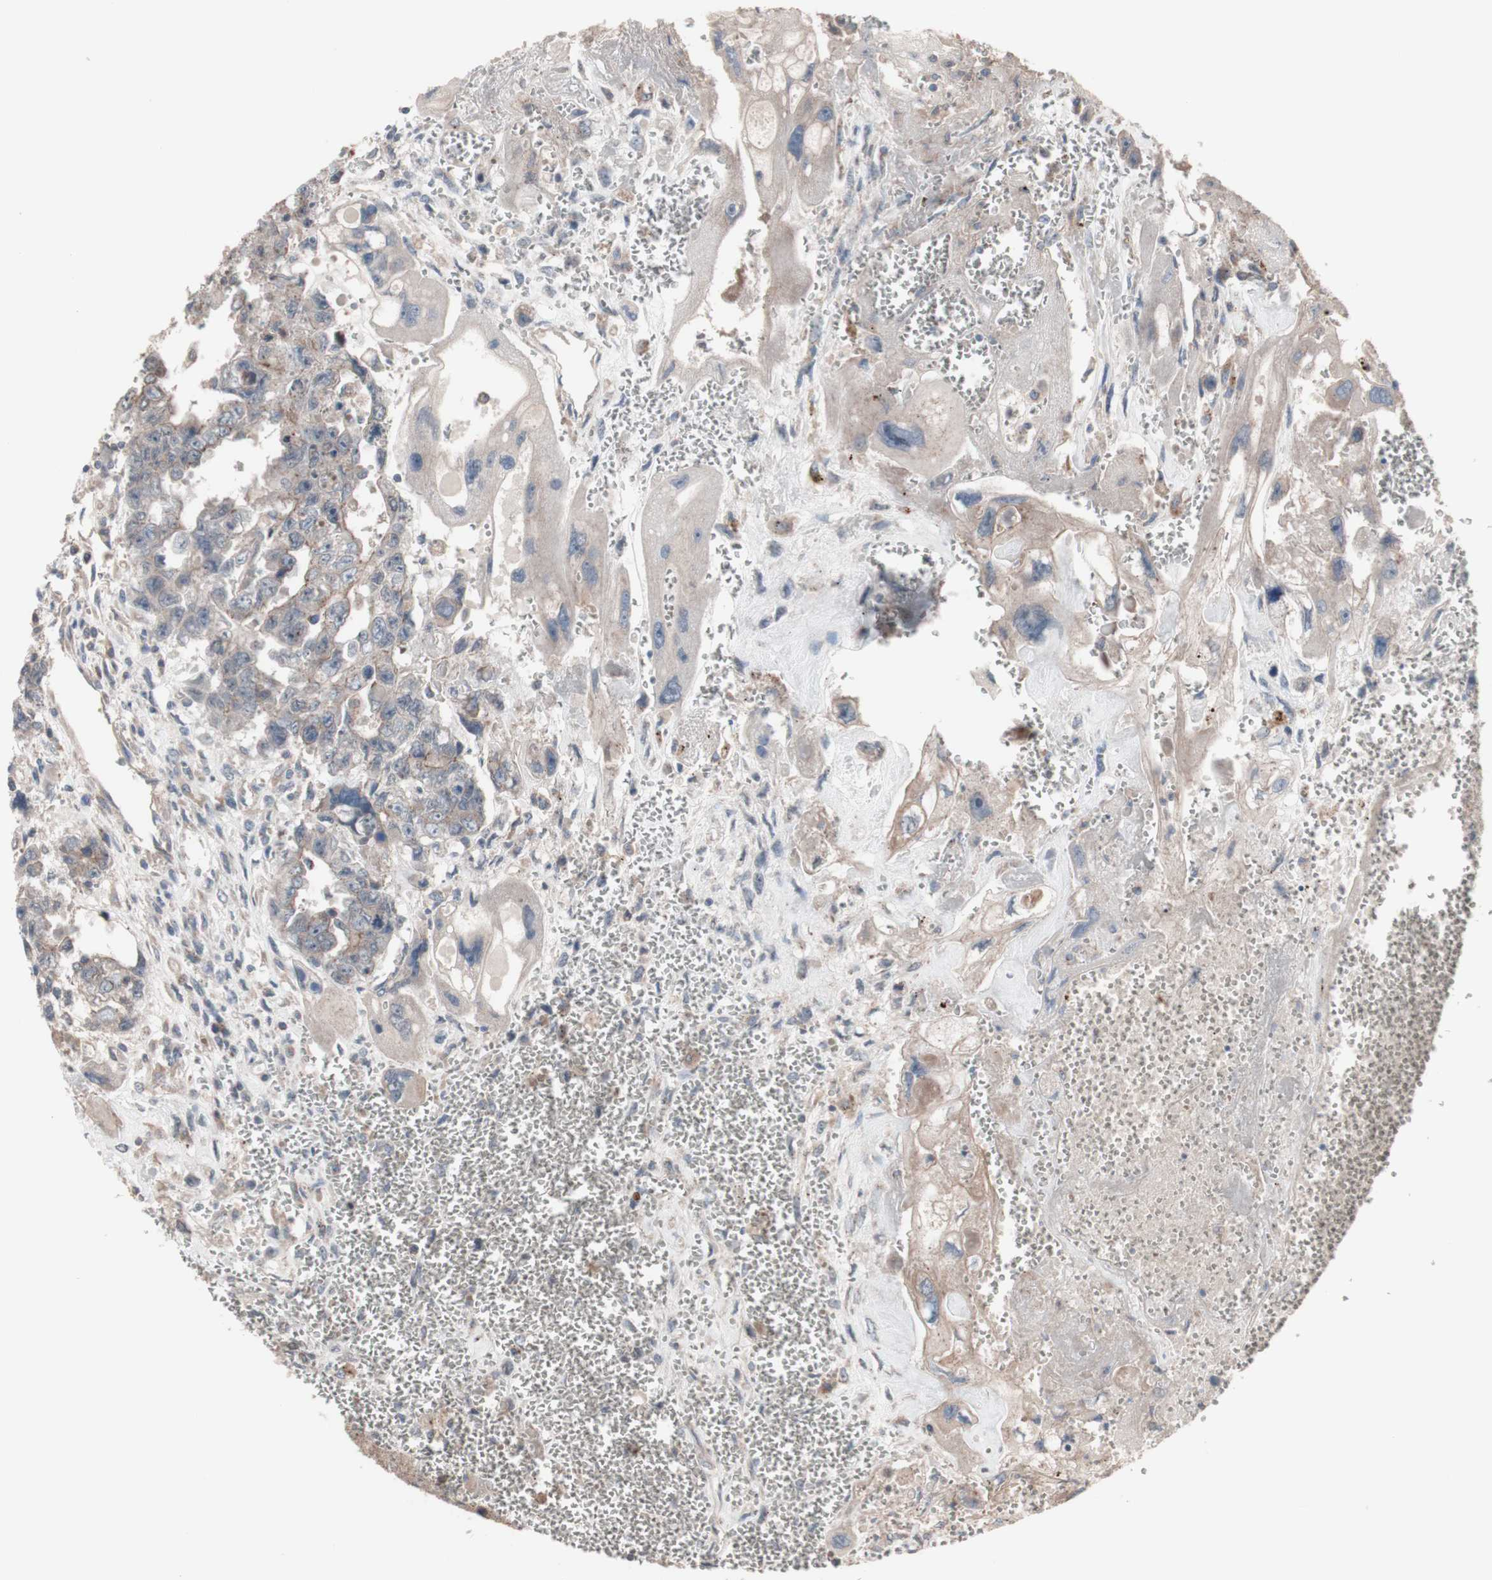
{"staining": {"intensity": "weak", "quantity": ">75%", "location": "cytoplasmic/membranous"}, "tissue": "testis cancer", "cell_type": "Tumor cells", "image_type": "cancer", "snomed": [{"axis": "morphology", "description": "Carcinoma, Embryonal, NOS"}, {"axis": "topography", "description": "Testis"}], "caption": "An immunohistochemistry image of neoplastic tissue is shown. Protein staining in brown highlights weak cytoplasmic/membranous positivity in embryonal carcinoma (testis) within tumor cells. The staining was performed using DAB to visualize the protein expression in brown, while the nuclei were stained in blue with hematoxylin (Magnification: 20x).", "gene": "COPB1", "patient": {"sex": "male", "age": 28}}